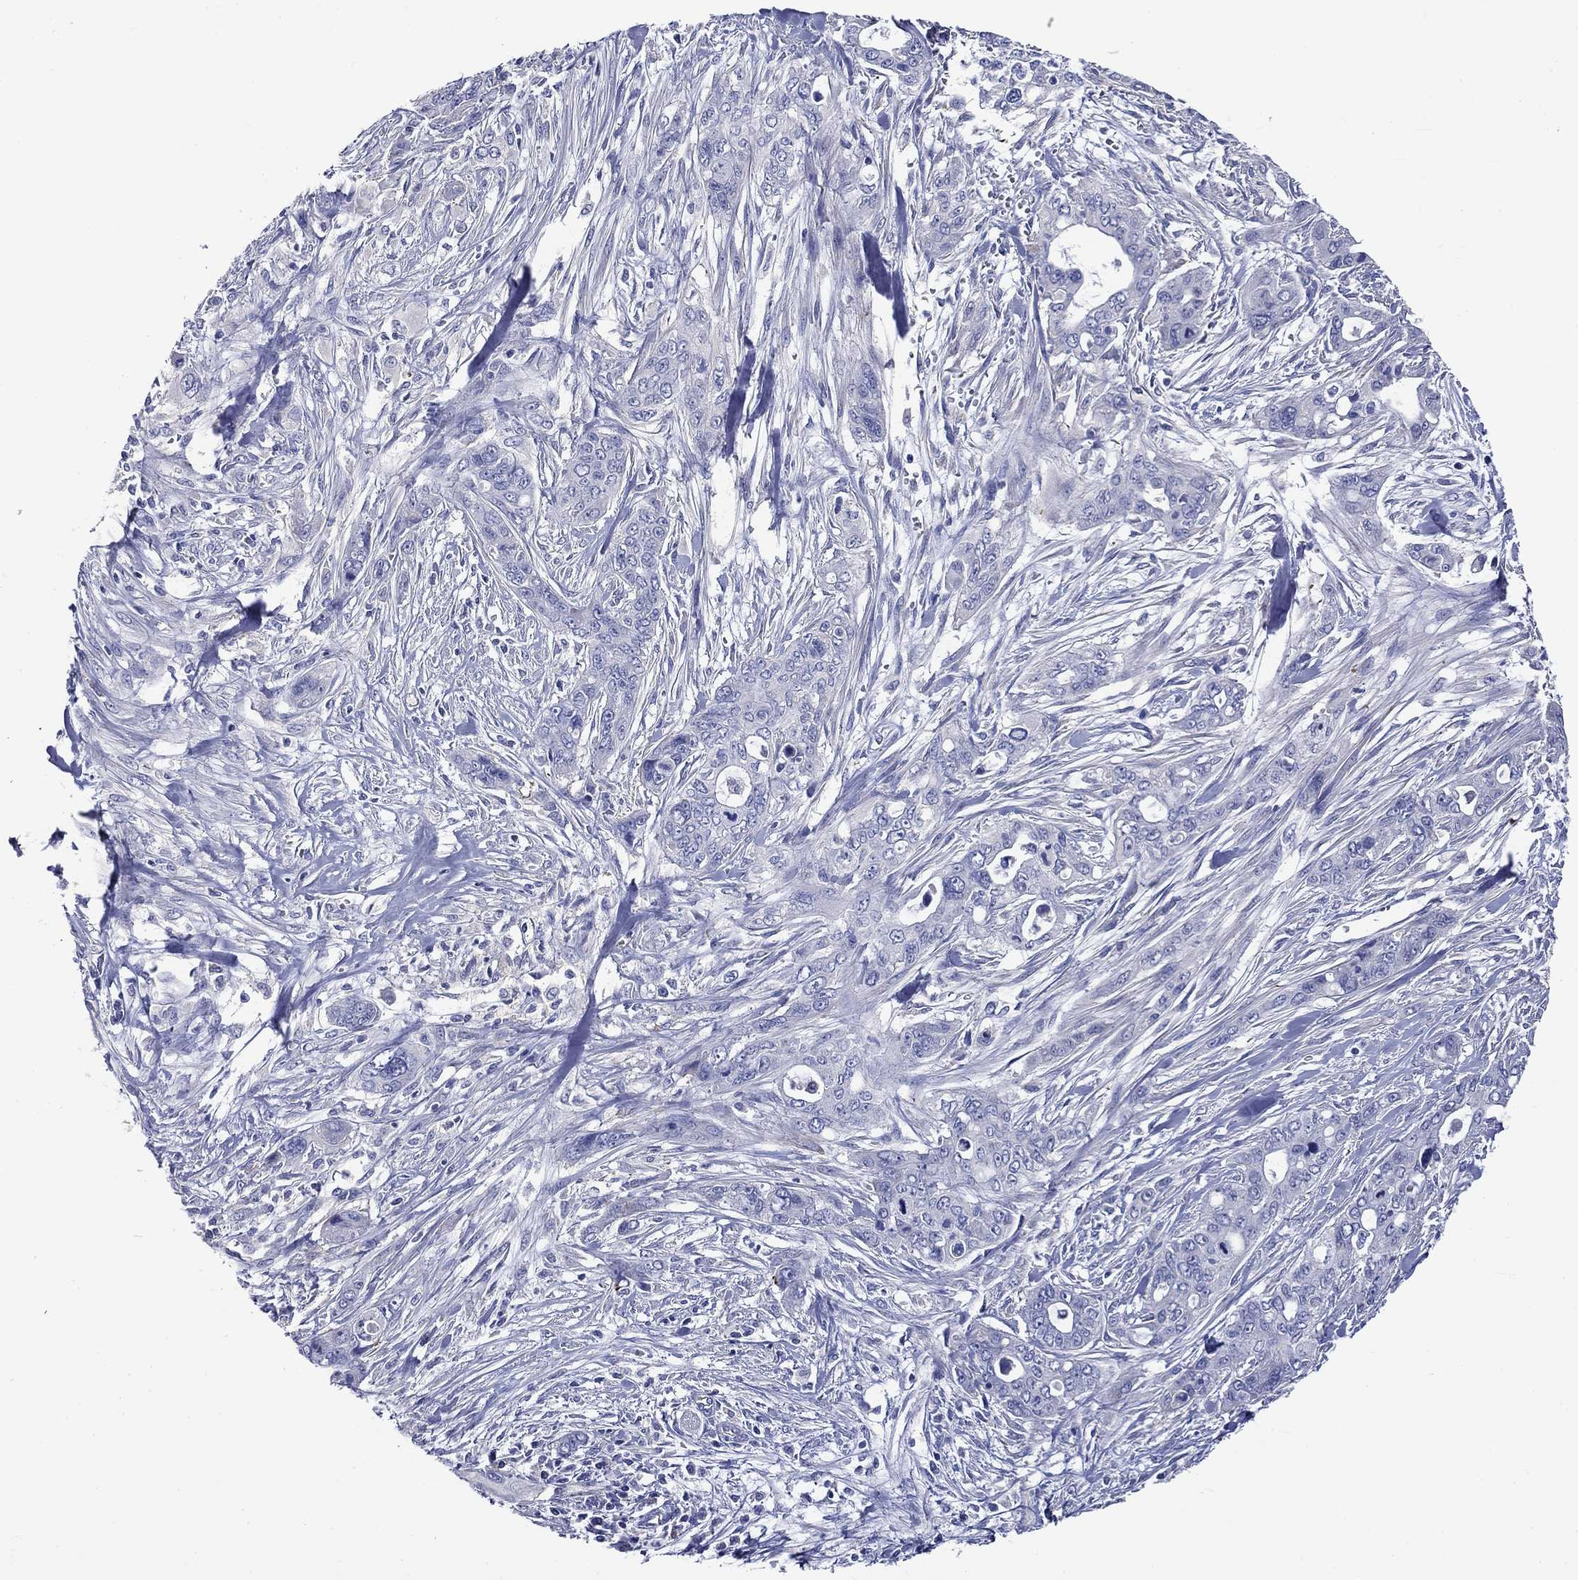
{"staining": {"intensity": "negative", "quantity": "none", "location": "none"}, "tissue": "pancreatic cancer", "cell_type": "Tumor cells", "image_type": "cancer", "snomed": [{"axis": "morphology", "description": "Adenocarcinoma, NOS"}, {"axis": "topography", "description": "Pancreas"}], "caption": "Immunohistochemistry (IHC) of human pancreatic cancer (adenocarcinoma) displays no staining in tumor cells.", "gene": "CNDP1", "patient": {"sex": "male", "age": 47}}